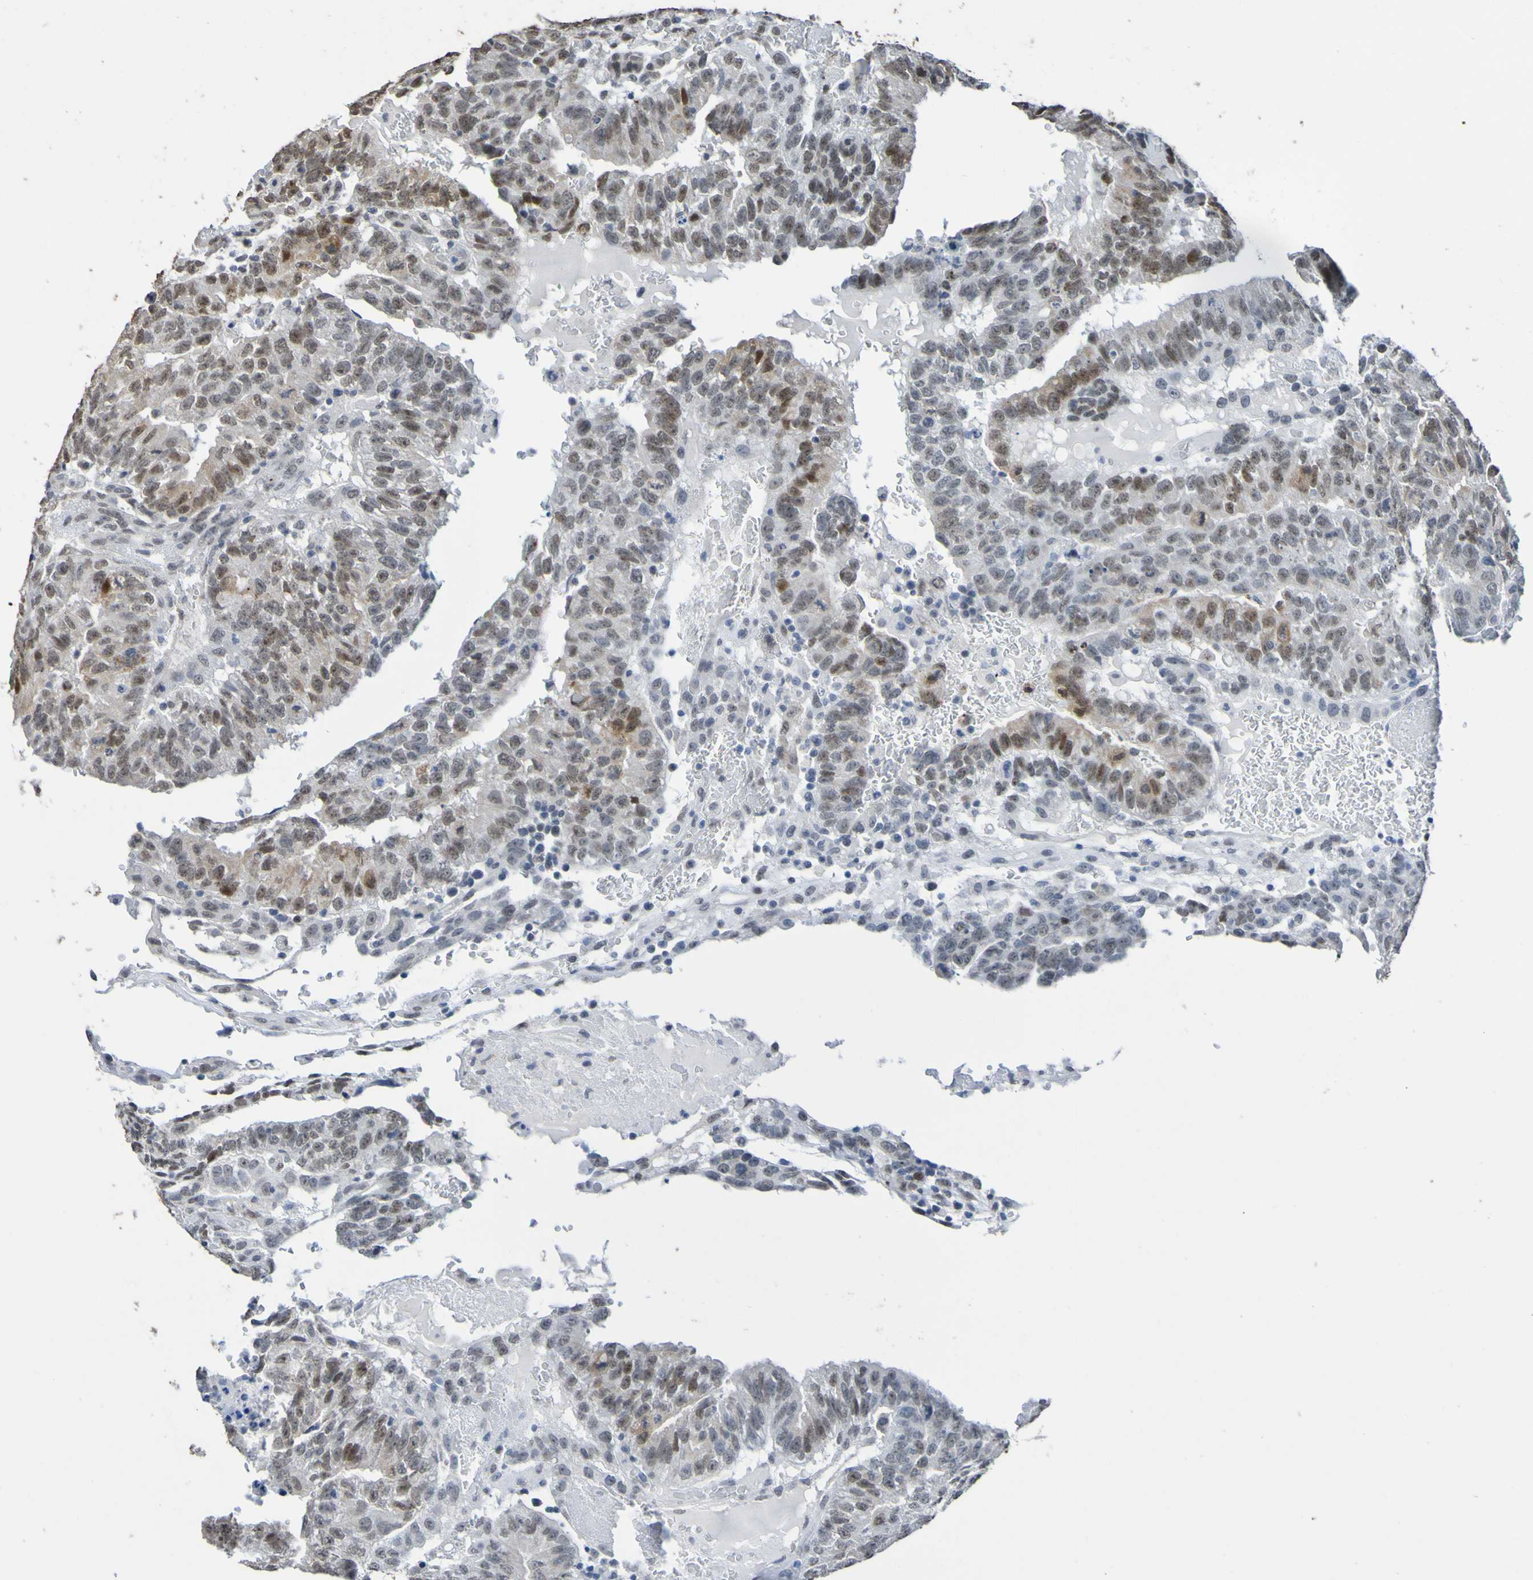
{"staining": {"intensity": "weak", "quantity": "25%-75%", "location": "nuclear"}, "tissue": "testis cancer", "cell_type": "Tumor cells", "image_type": "cancer", "snomed": [{"axis": "morphology", "description": "Seminoma, NOS"}, {"axis": "morphology", "description": "Carcinoma, Embryonal, NOS"}, {"axis": "topography", "description": "Testis"}], "caption": "Brown immunohistochemical staining in human testis cancer (seminoma) exhibits weak nuclear staining in about 25%-75% of tumor cells.", "gene": "ALKBH2", "patient": {"sex": "male", "age": 52}}